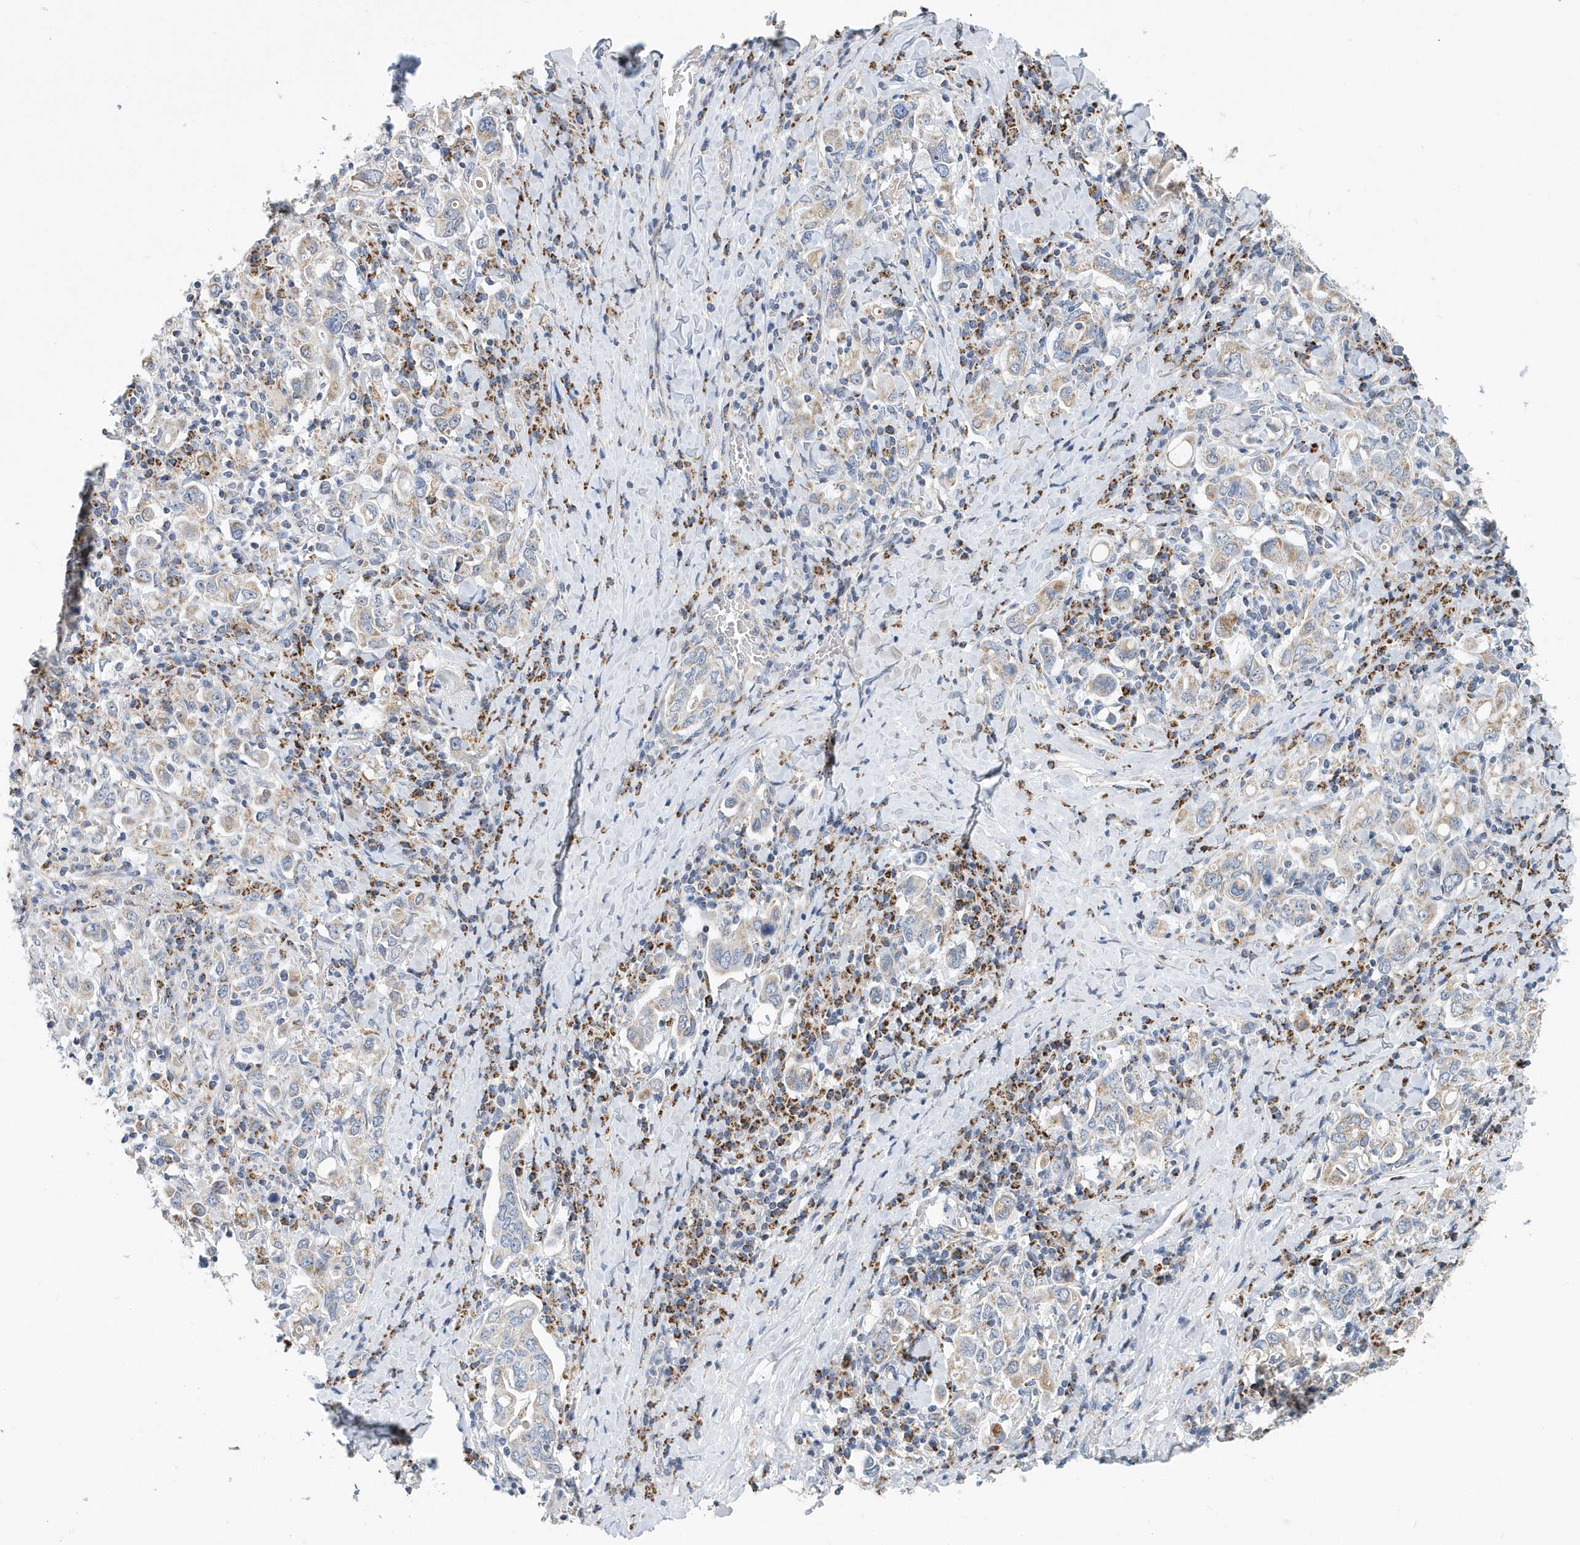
{"staining": {"intensity": "negative", "quantity": "none", "location": "none"}, "tissue": "stomach cancer", "cell_type": "Tumor cells", "image_type": "cancer", "snomed": [{"axis": "morphology", "description": "Adenocarcinoma, NOS"}, {"axis": "topography", "description": "Stomach, upper"}], "caption": "Tumor cells are negative for brown protein staining in stomach cancer (adenocarcinoma).", "gene": "VWA5B2", "patient": {"sex": "male", "age": 62}}